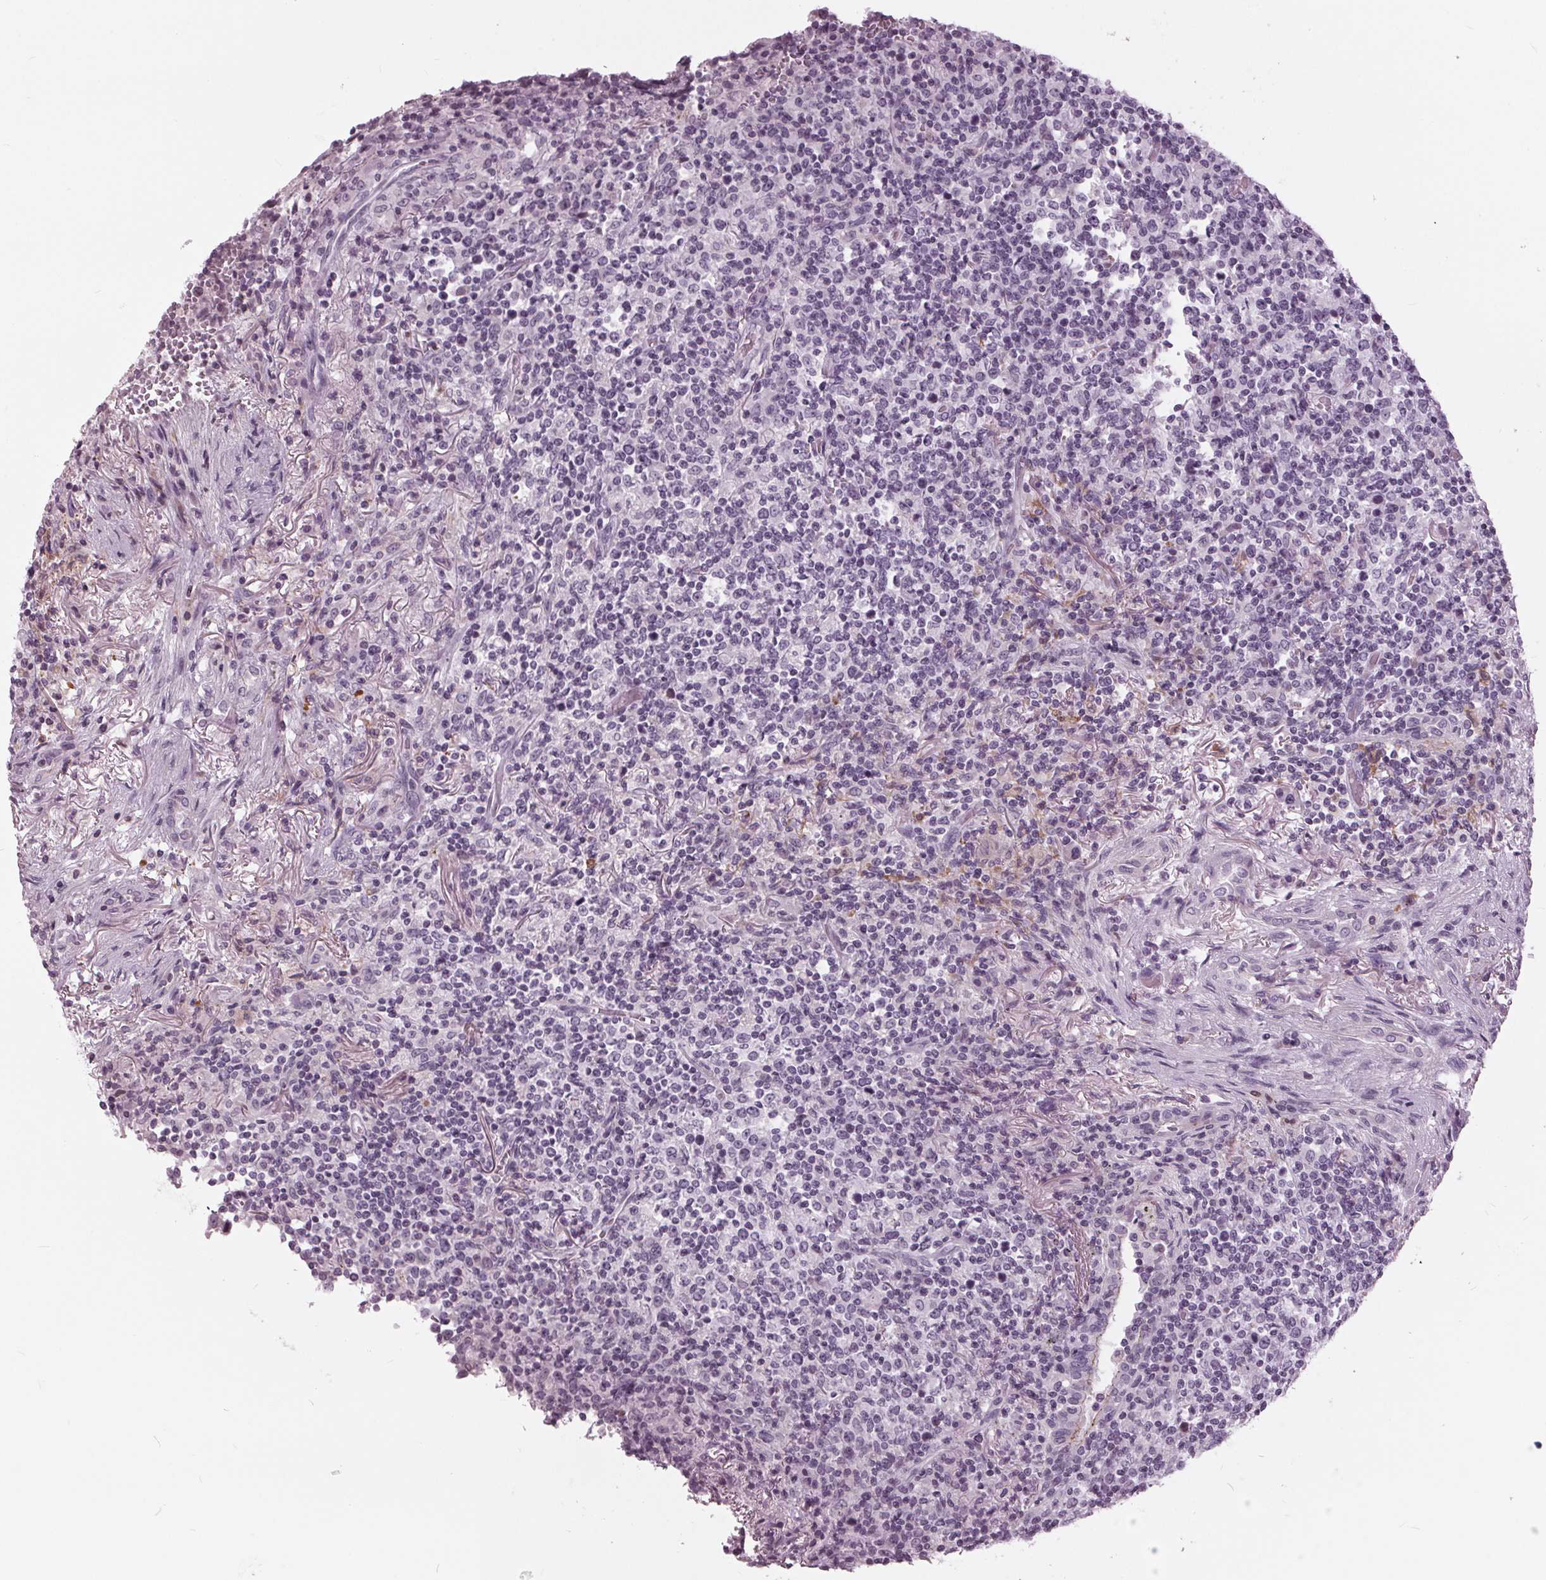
{"staining": {"intensity": "negative", "quantity": "none", "location": "none"}, "tissue": "lymphoma", "cell_type": "Tumor cells", "image_type": "cancer", "snomed": [{"axis": "morphology", "description": "Malignant lymphoma, non-Hodgkin's type, High grade"}, {"axis": "topography", "description": "Lung"}], "caption": "Immunohistochemical staining of lymphoma exhibits no significant expression in tumor cells.", "gene": "SLC9A4", "patient": {"sex": "male", "age": 79}}